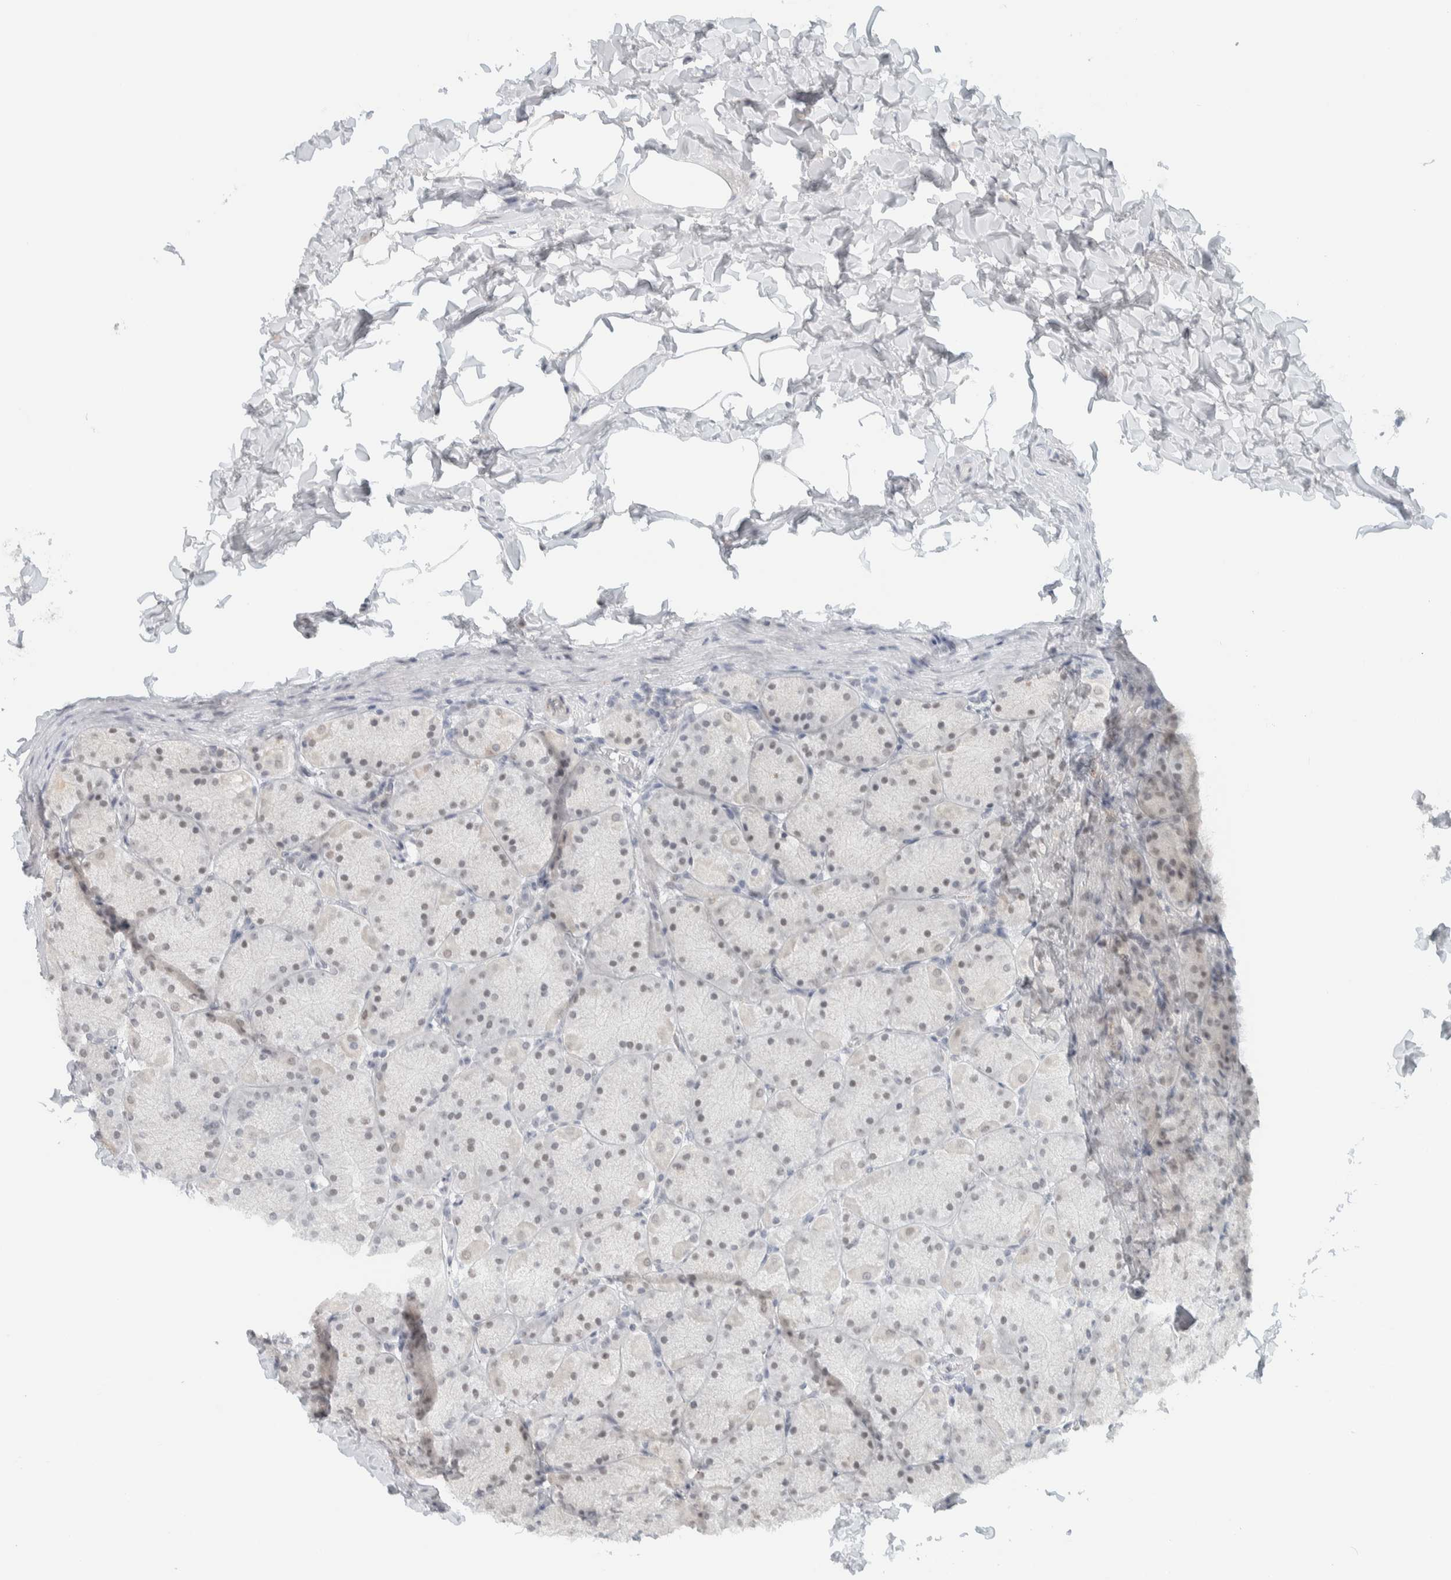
{"staining": {"intensity": "weak", "quantity": "25%-75%", "location": "nuclear"}, "tissue": "stomach", "cell_type": "Glandular cells", "image_type": "normal", "snomed": [{"axis": "morphology", "description": "Normal tissue, NOS"}, {"axis": "topography", "description": "Stomach, upper"}], "caption": "Stomach was stained to show a protein in brown. There is low levels of weak nuclear expression in approximately 25%-75% of glandular cells. The staining was performed using DAB, with brown indicating positive protein expression. Nuclei are stained blue with hematoxylin.", "gene": "CDH17", "patient": {"sex": "female", "age": 56}}